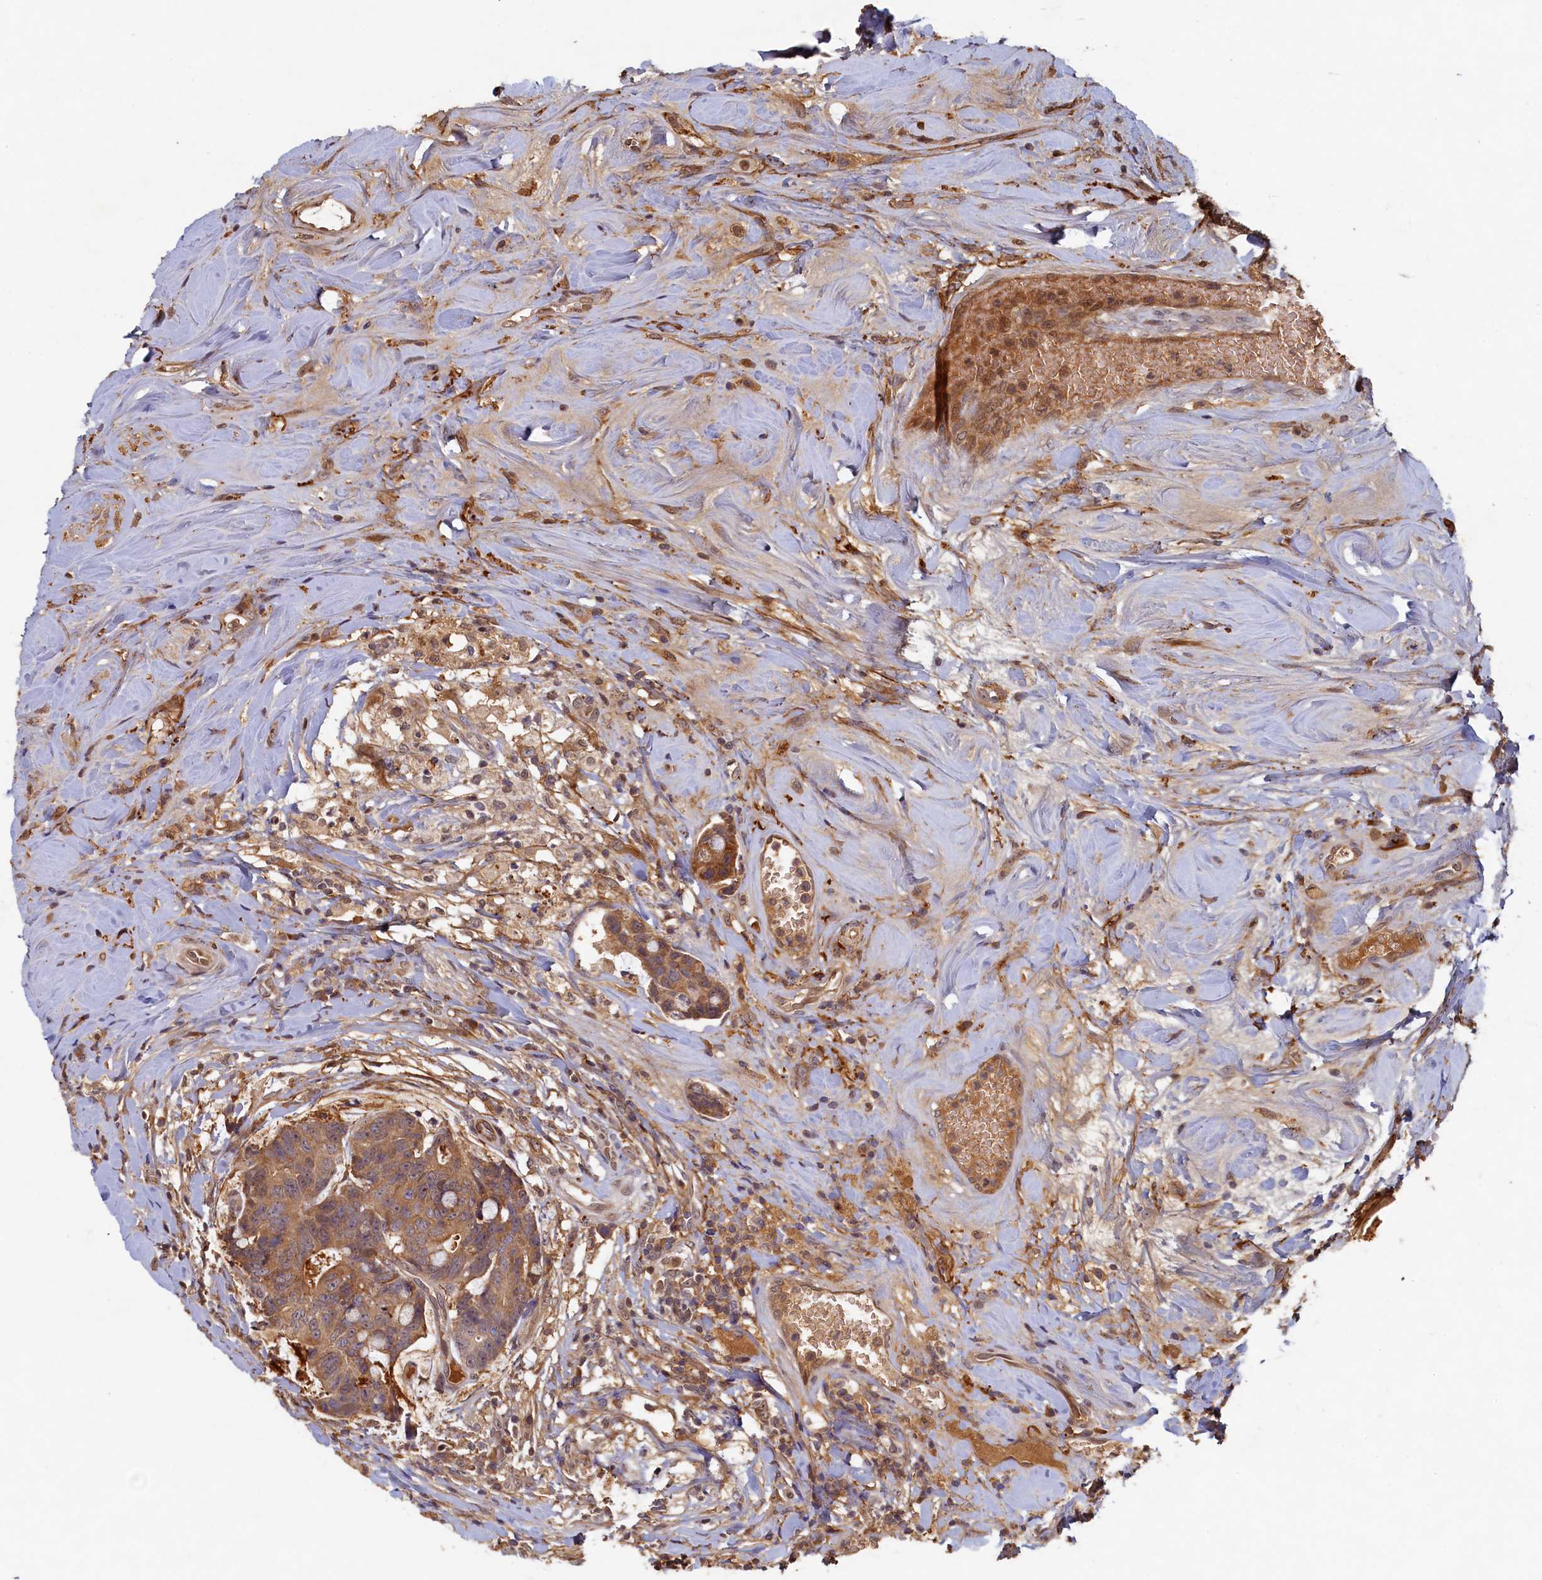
{"staining": {"intensity": "moderate", "quantity": ">75%", "location": "cytoplasmic/membranous"}, "tissue": "colorectal cancer", "cell_type": "Tumor cells", "image_type": "cancer", "snomed": [{"axis": "morphology", "description": "Adenocarcinoma, NOS"}, {"axis": "topography", "description": "Colon"}], "caption": "A histopathology image of human adenocarcinoma (colorectal) stained for a protein exhibits moderate cytoplasmic/membranous brown staining in tumor cells.", "gene": "LCMT2", "patient": {"sex": "female", "age": 82}}